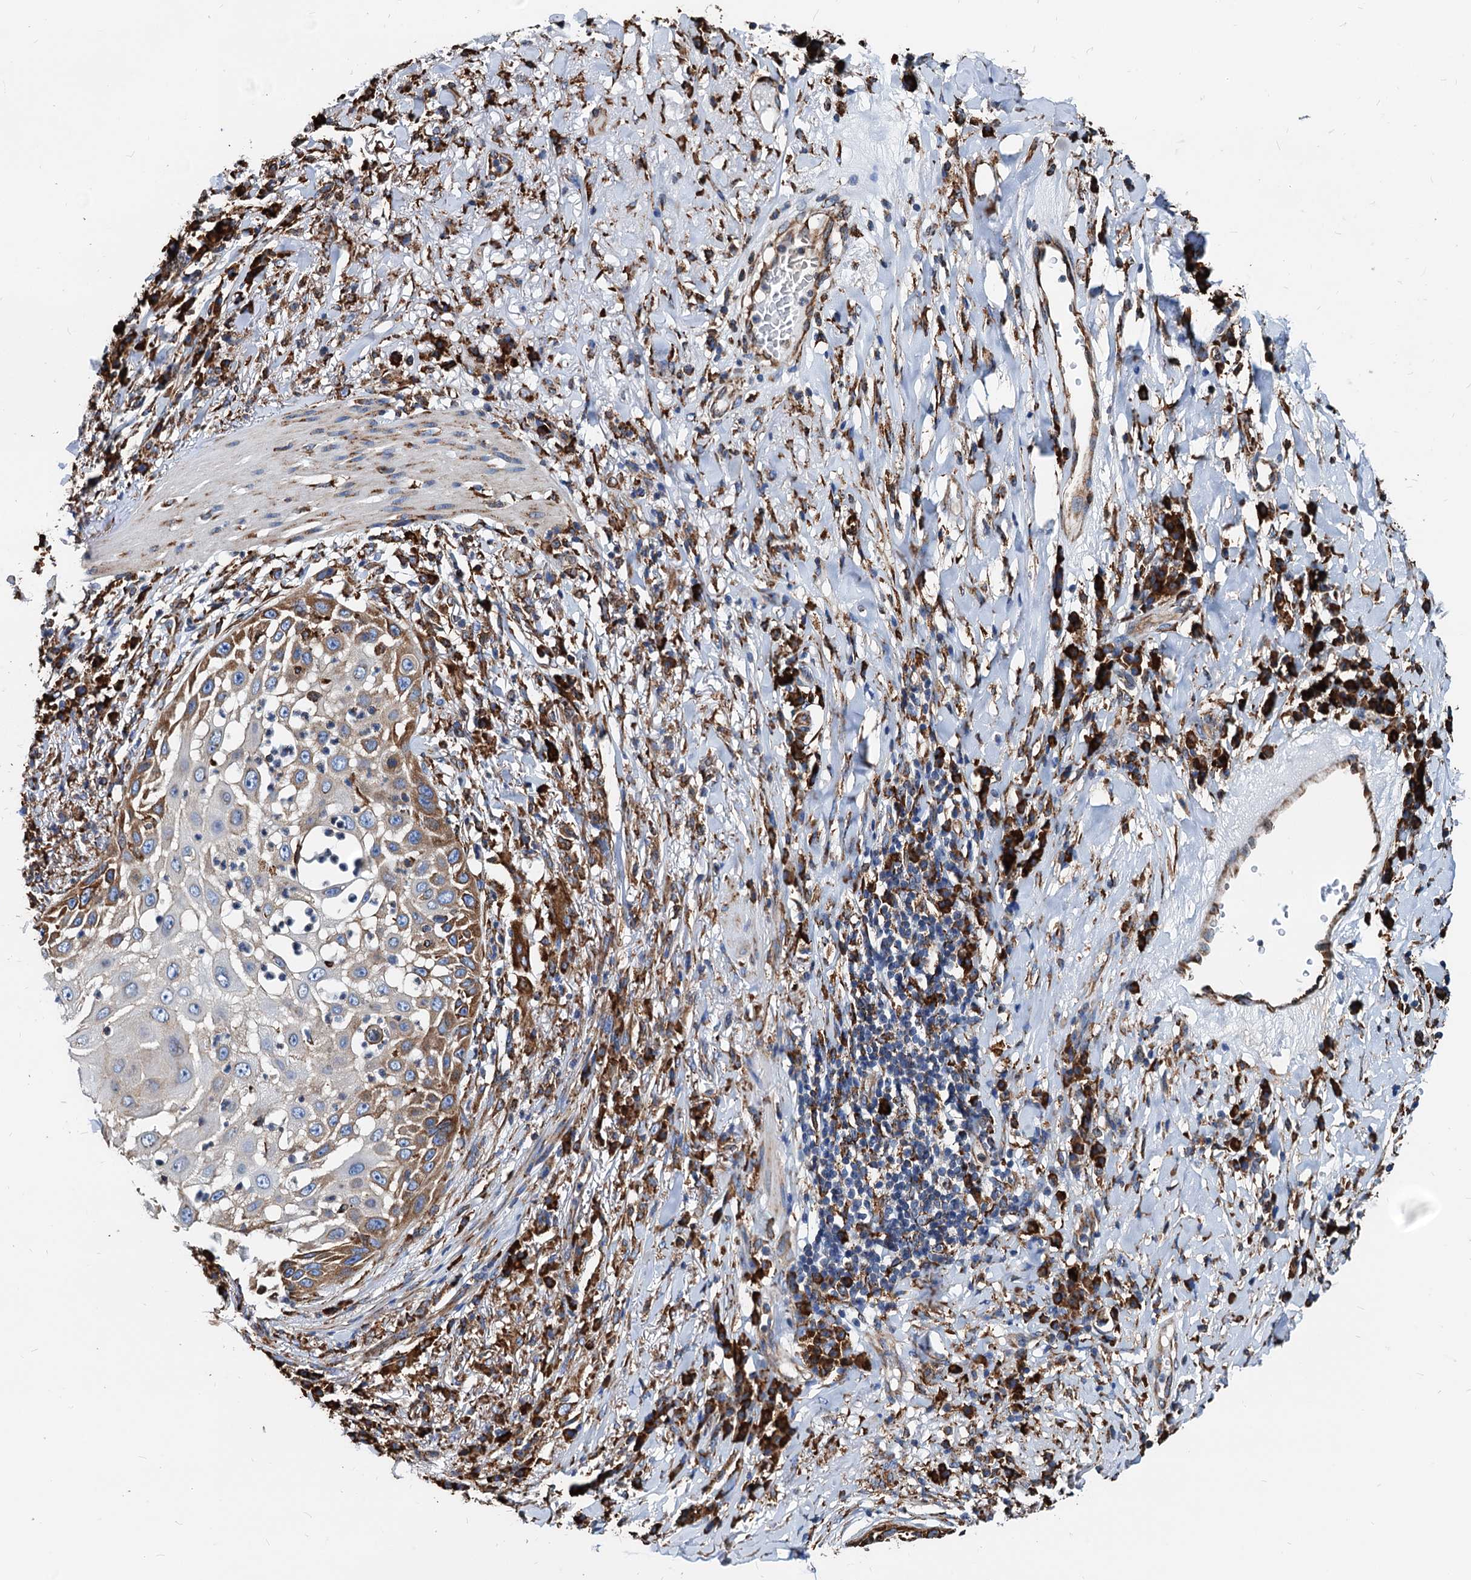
{"staining": {"intensity": "moderate", "quantity": "25%-75%", "location": "cytoplasmic/membranous"}, "tissue": "skin cancer", "cell_type": "Tumor cells", "image_type": "cancer", "snomed": [{"axis": "morphology", "description": "Squamous cell carcinoma, NOS"}, {"axis": "topography", "description": "Skin"}], "caption": "A high-resolution image shows IHC staining of squamous cell carcinoma (skin), which demonstrates moderate cytoplasmic/membranous staining in about 25%-75% of tumor cells.", "gene": "HSPA5", "patient": {"sex": "female", "age": 44}}